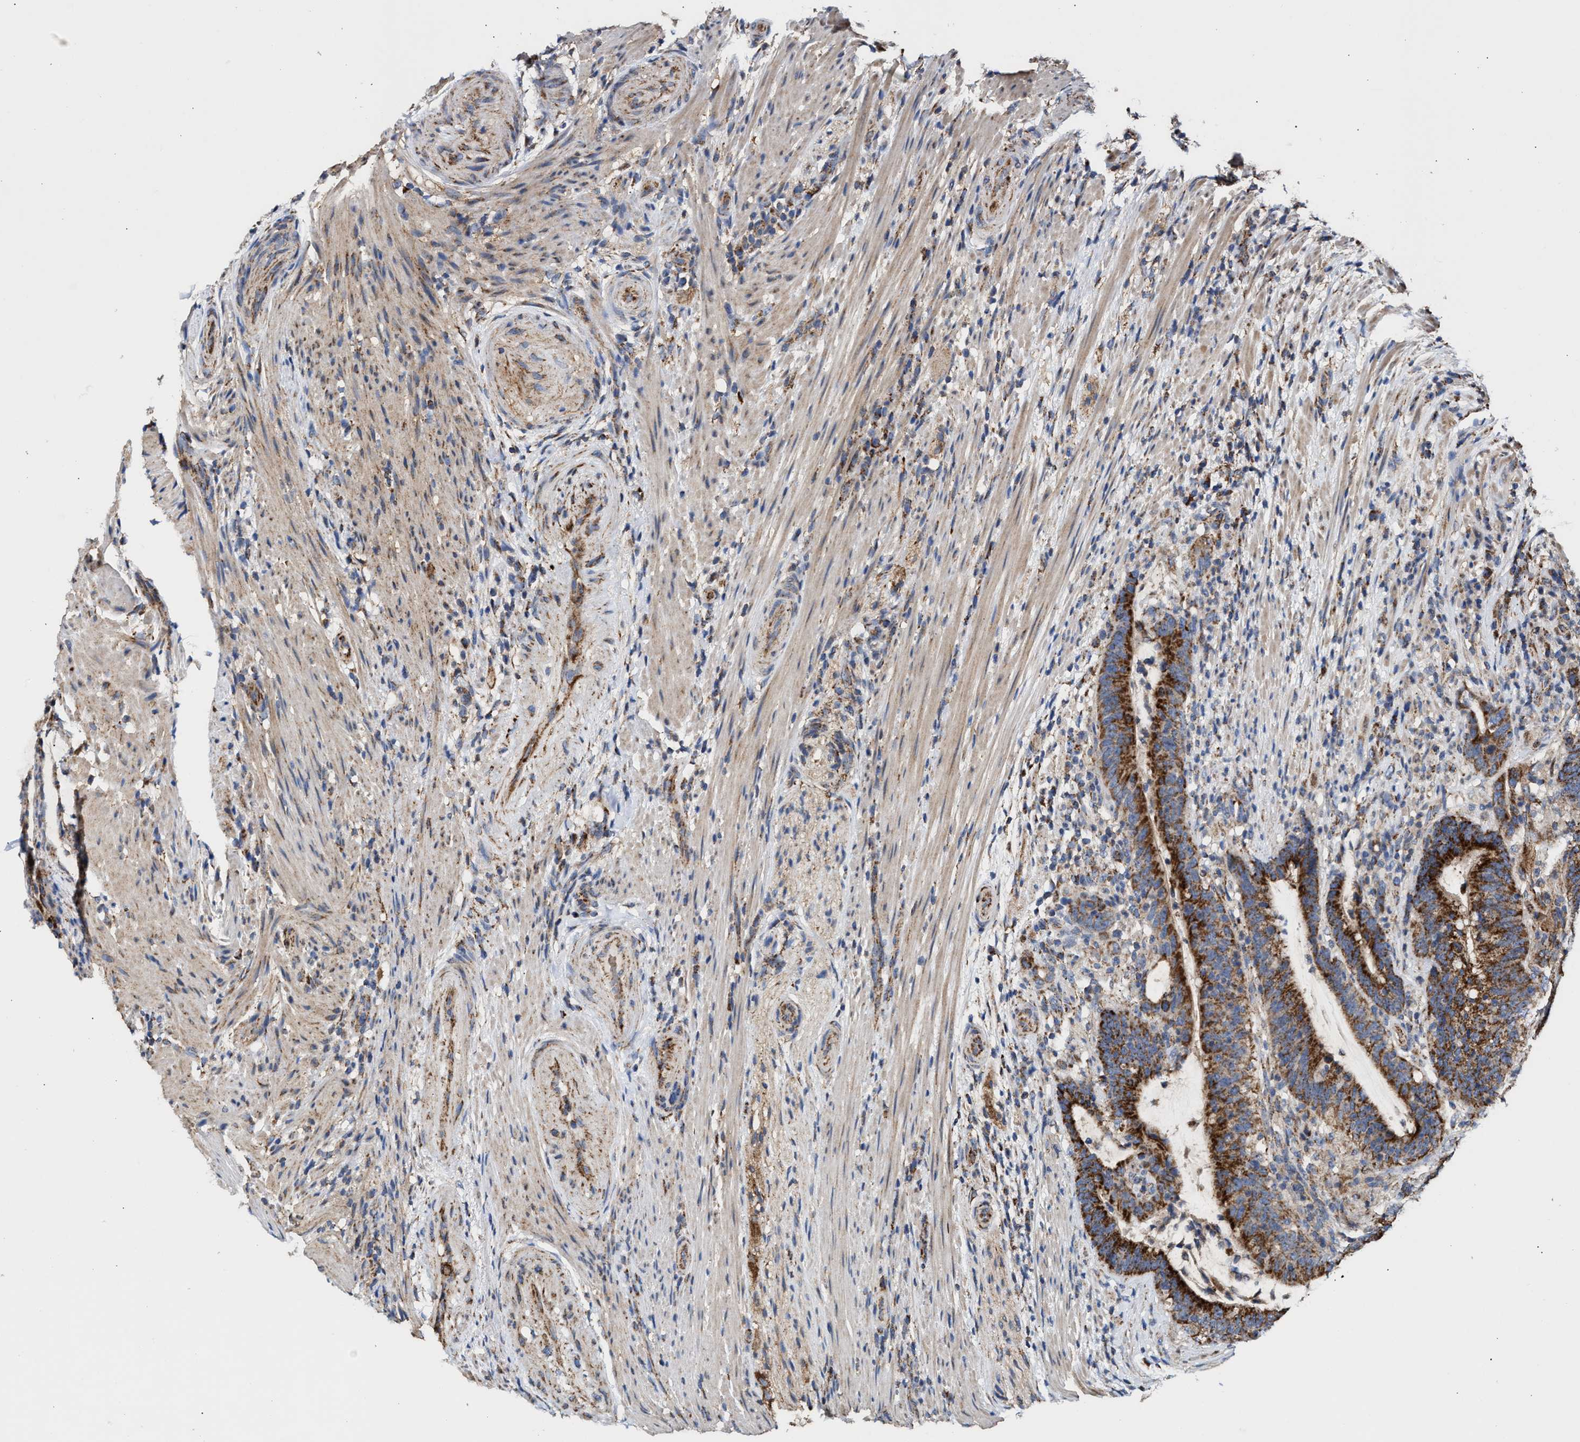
{"staining": {"intensity": "strong", "quantity": ">75%", "location": "cytoplasmic/membranous"}, "tissue": "colorectal cancer", "cell_type": "Tumor cells", "image_type": "cancer", "snomed": [{"axis": "morphology", "description": "Adenocarcinoma, NOS"}, {"axis": "topography", "description": "Colon"}], "caption": "Colorectal cancer stained with a protein marker displays strong staining in tumor cells.", "gene": "MECR", "patient": {"sex": "female", "age": 66}}